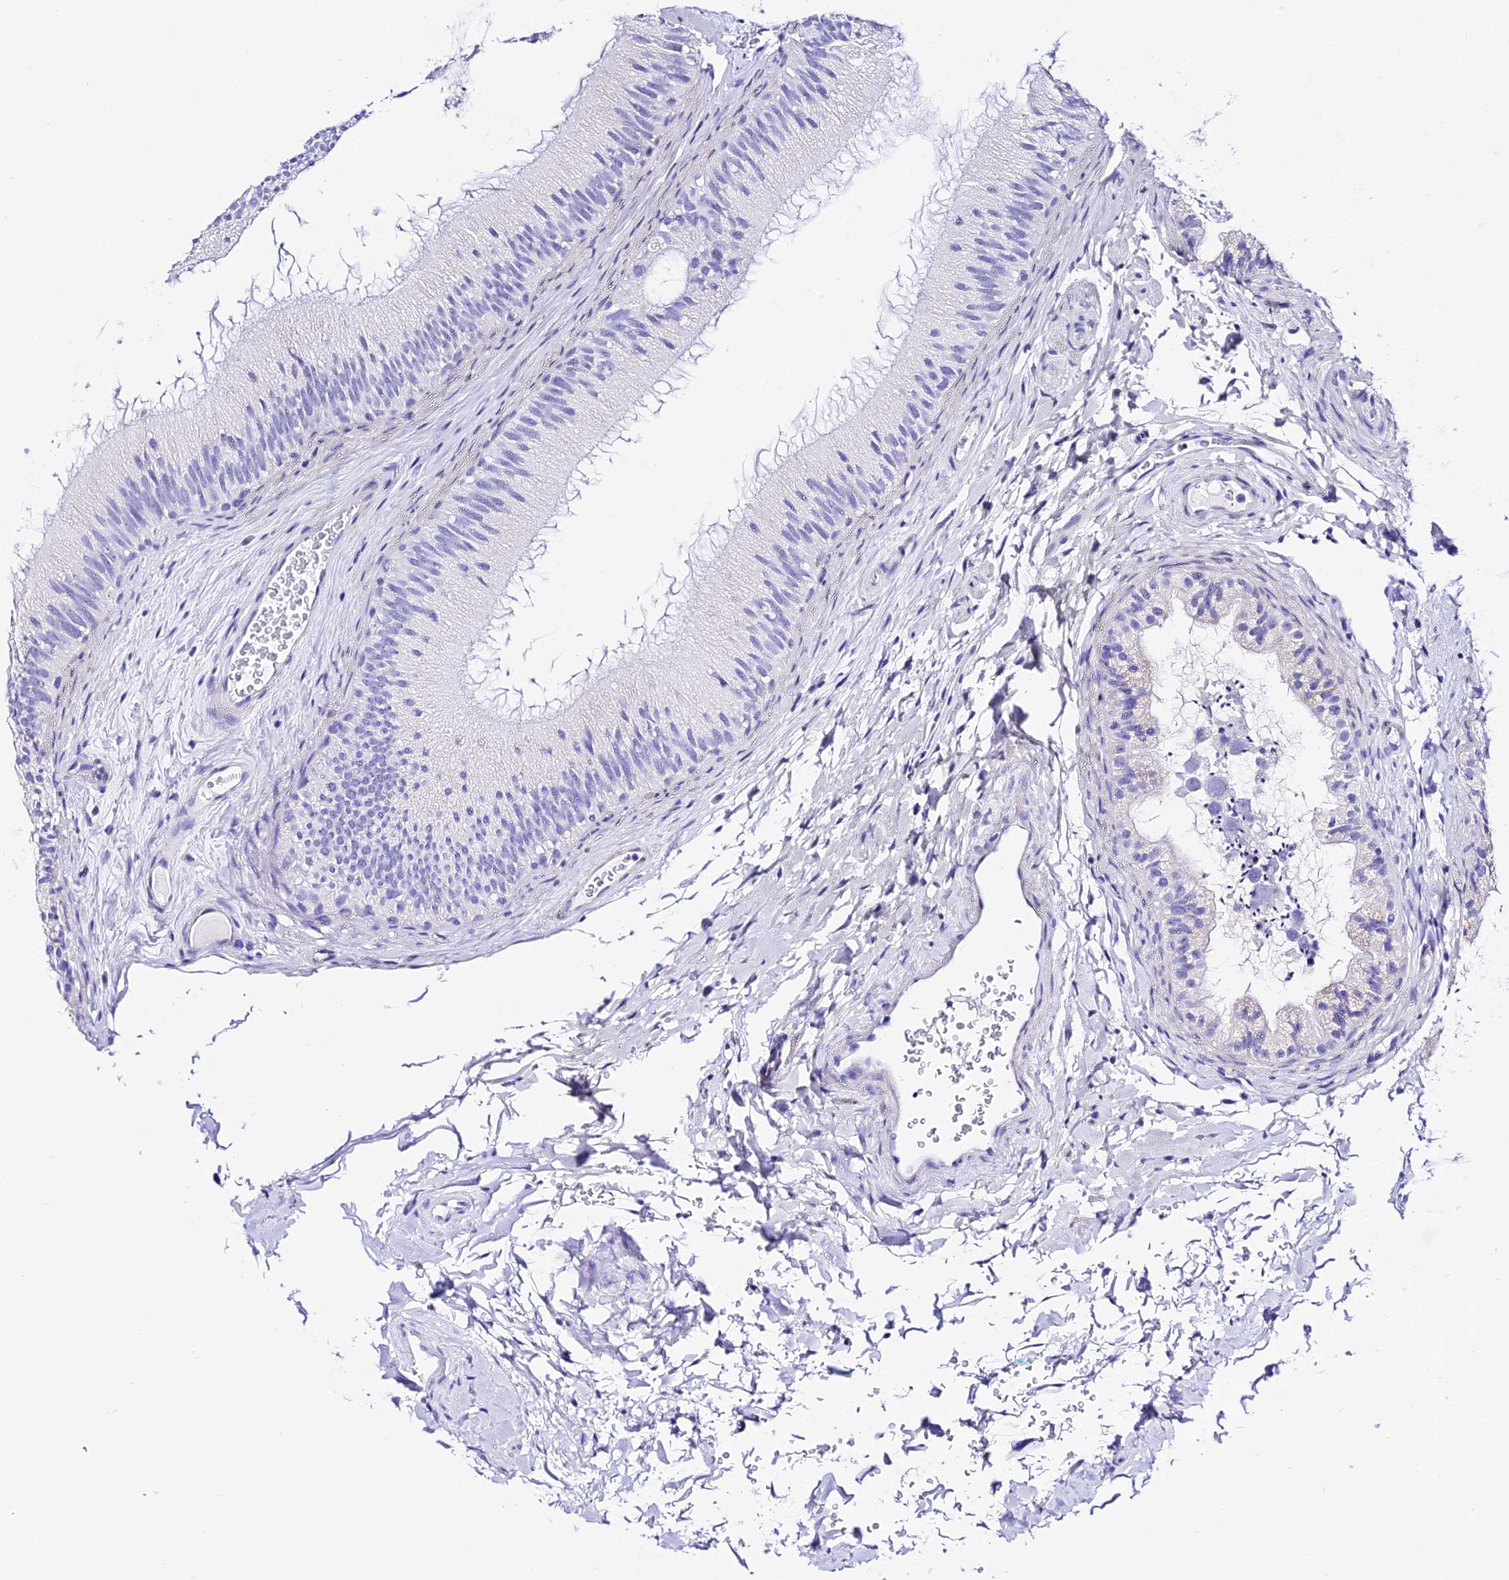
{"staining": {"intensity": "negative", "quantity": "none", "location": "none"}, "tissue": "epididymis", "cell_type": "Glandular cells", "image_type": "normal", "snomed": [{"axis": "morphology", "description": "Normal tissue, NOS"}, {"axis": "topography", "description": "Epididymis"}], "caption": "This is an IHC micrograph of unremarkable human epididymis. There is no expression in glandular cells.", "gene": "TRMT44", "patient": {"sex": "male", "age": 45}}